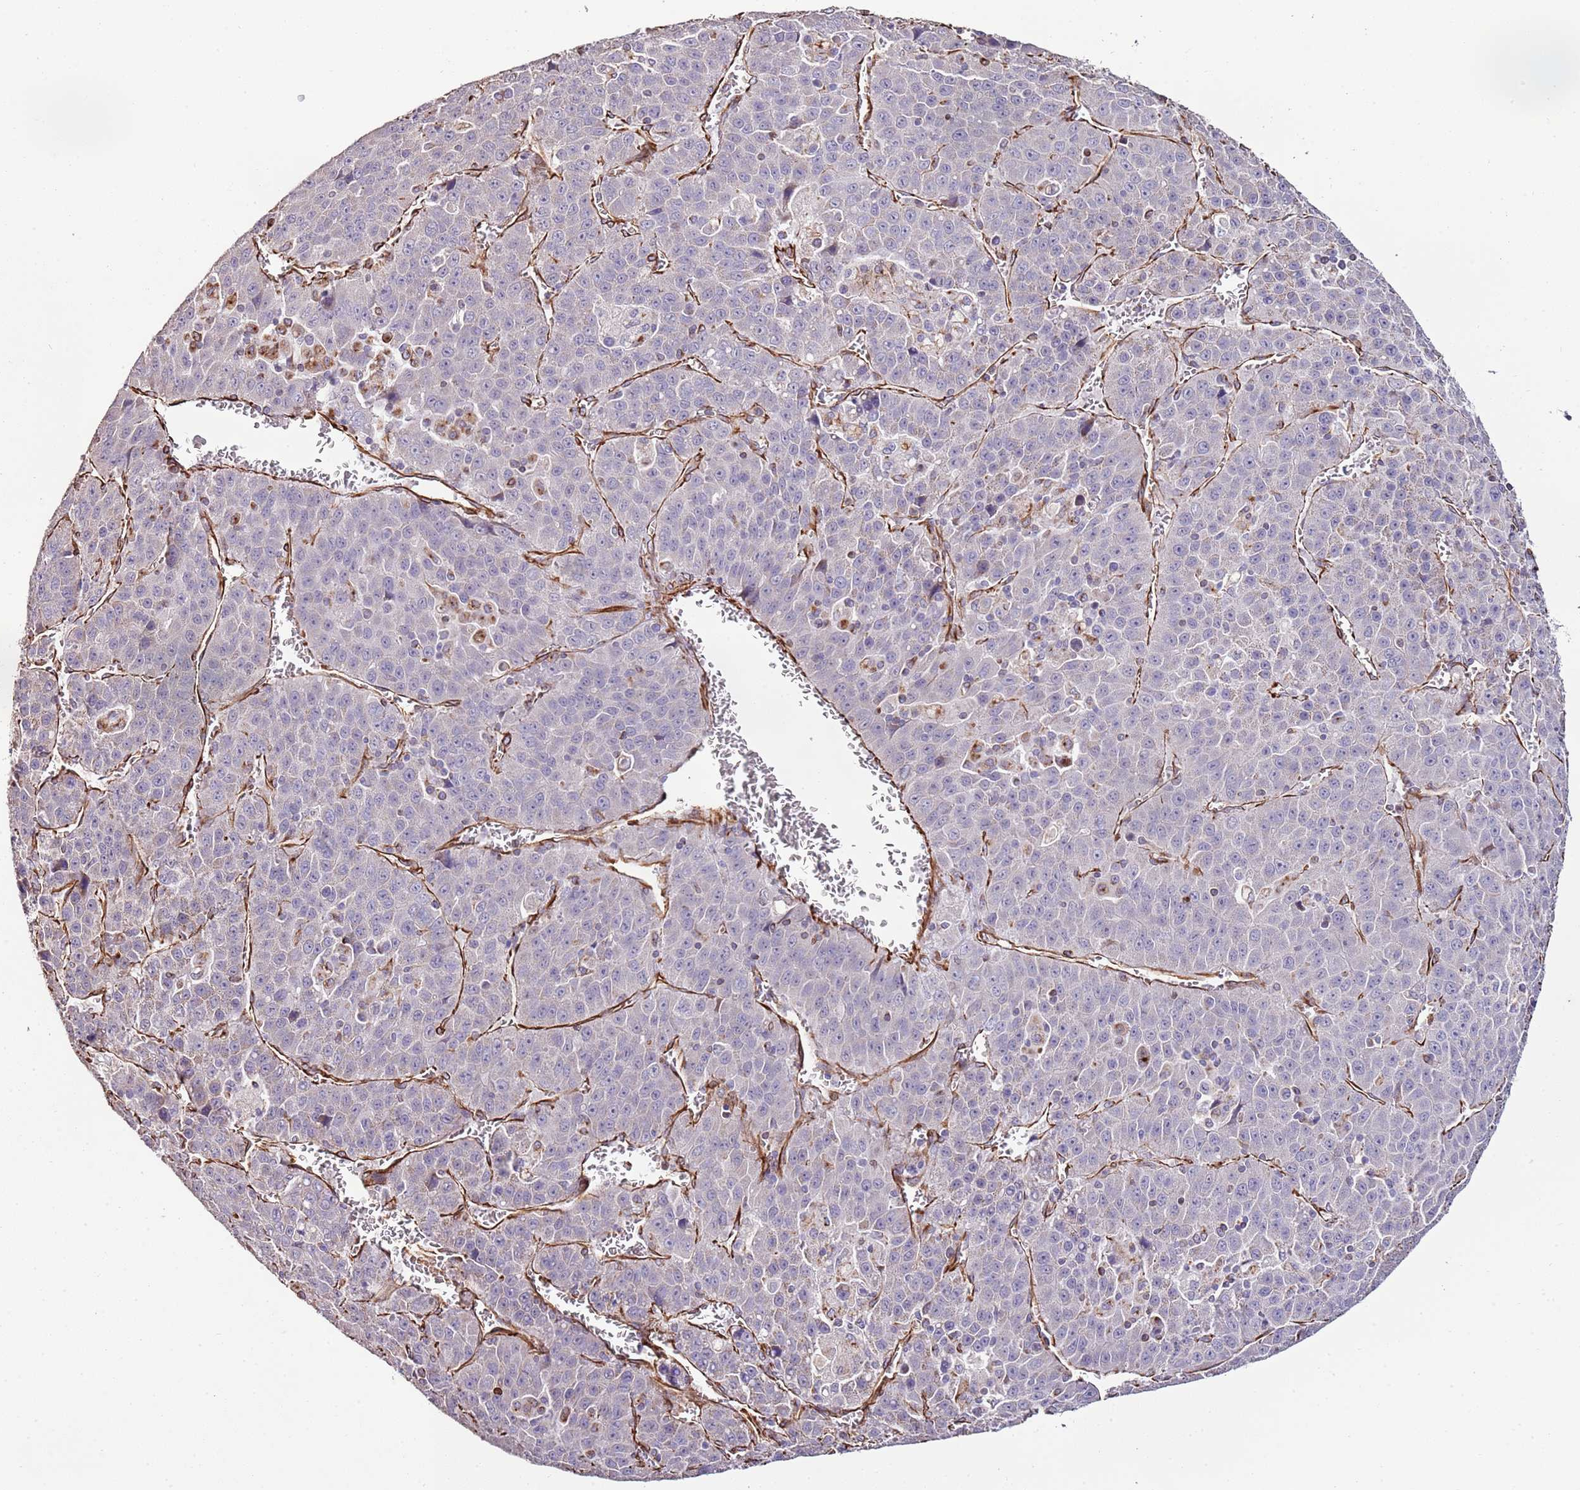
{"staining": {"intensity": "negative", "quantity": "none", "location": "none"}, "tissue": "liver cancer", "cell_type": "Tumor cells", "image_type": "cancer", "snomed": [{"axis": "morphology", "description": "Carcinoma, Hepatocellular, NOS"}, {"axis": "topography", "description": "Liver"}], "caption": "A high-resolution photomicrograph shows immunohistochemistry staining of hepatocellular carcinoma (liver), which exhibits no significant expression in tumor cells.", "gene": "ZNF786", "patient": {"sex": "female", "age": 53}}